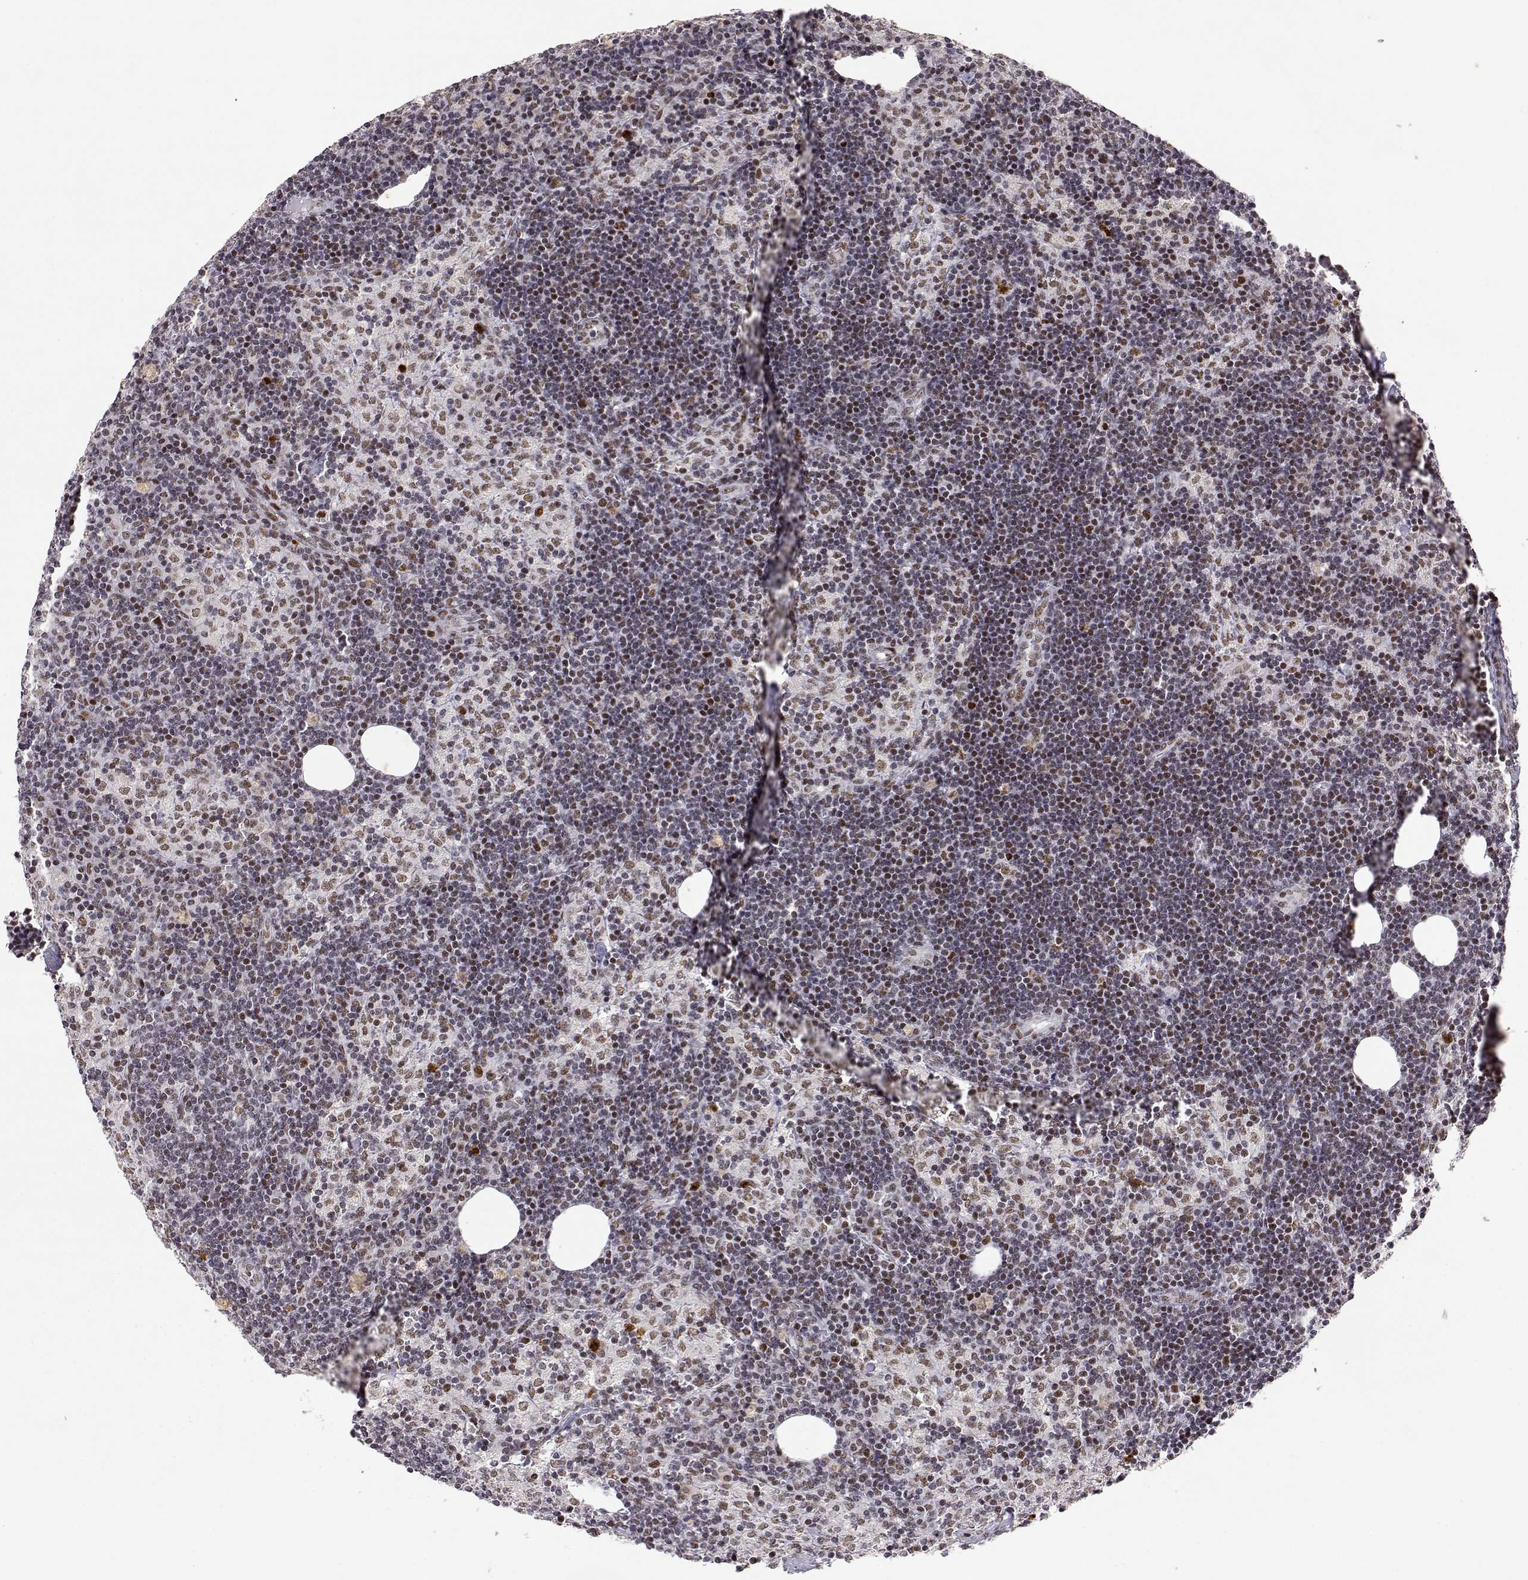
{"staining": {"intensity": "weak", "quantity": "<25%", "location": "nuclear"}, "tissue": "lymph node", "cell_type": "Germinal center cells", "image_type": "normal", "snomed": [{"axis": "morphology", "description": "Normal tissue, NOS"}, {"axis": "topography", "description": "Lymph node"}], "caption": "Protein analysis of unremarkable lymph node demonstrates no significant positivity in germinal center cells. Brightfield microscopy of immunohistochemistry (IHC) stained with DAB (brown) and hematoxylin (blue), captured at high magnification.", "gene": "RSF1", "patient": {"sex": "female", "age": 52}}